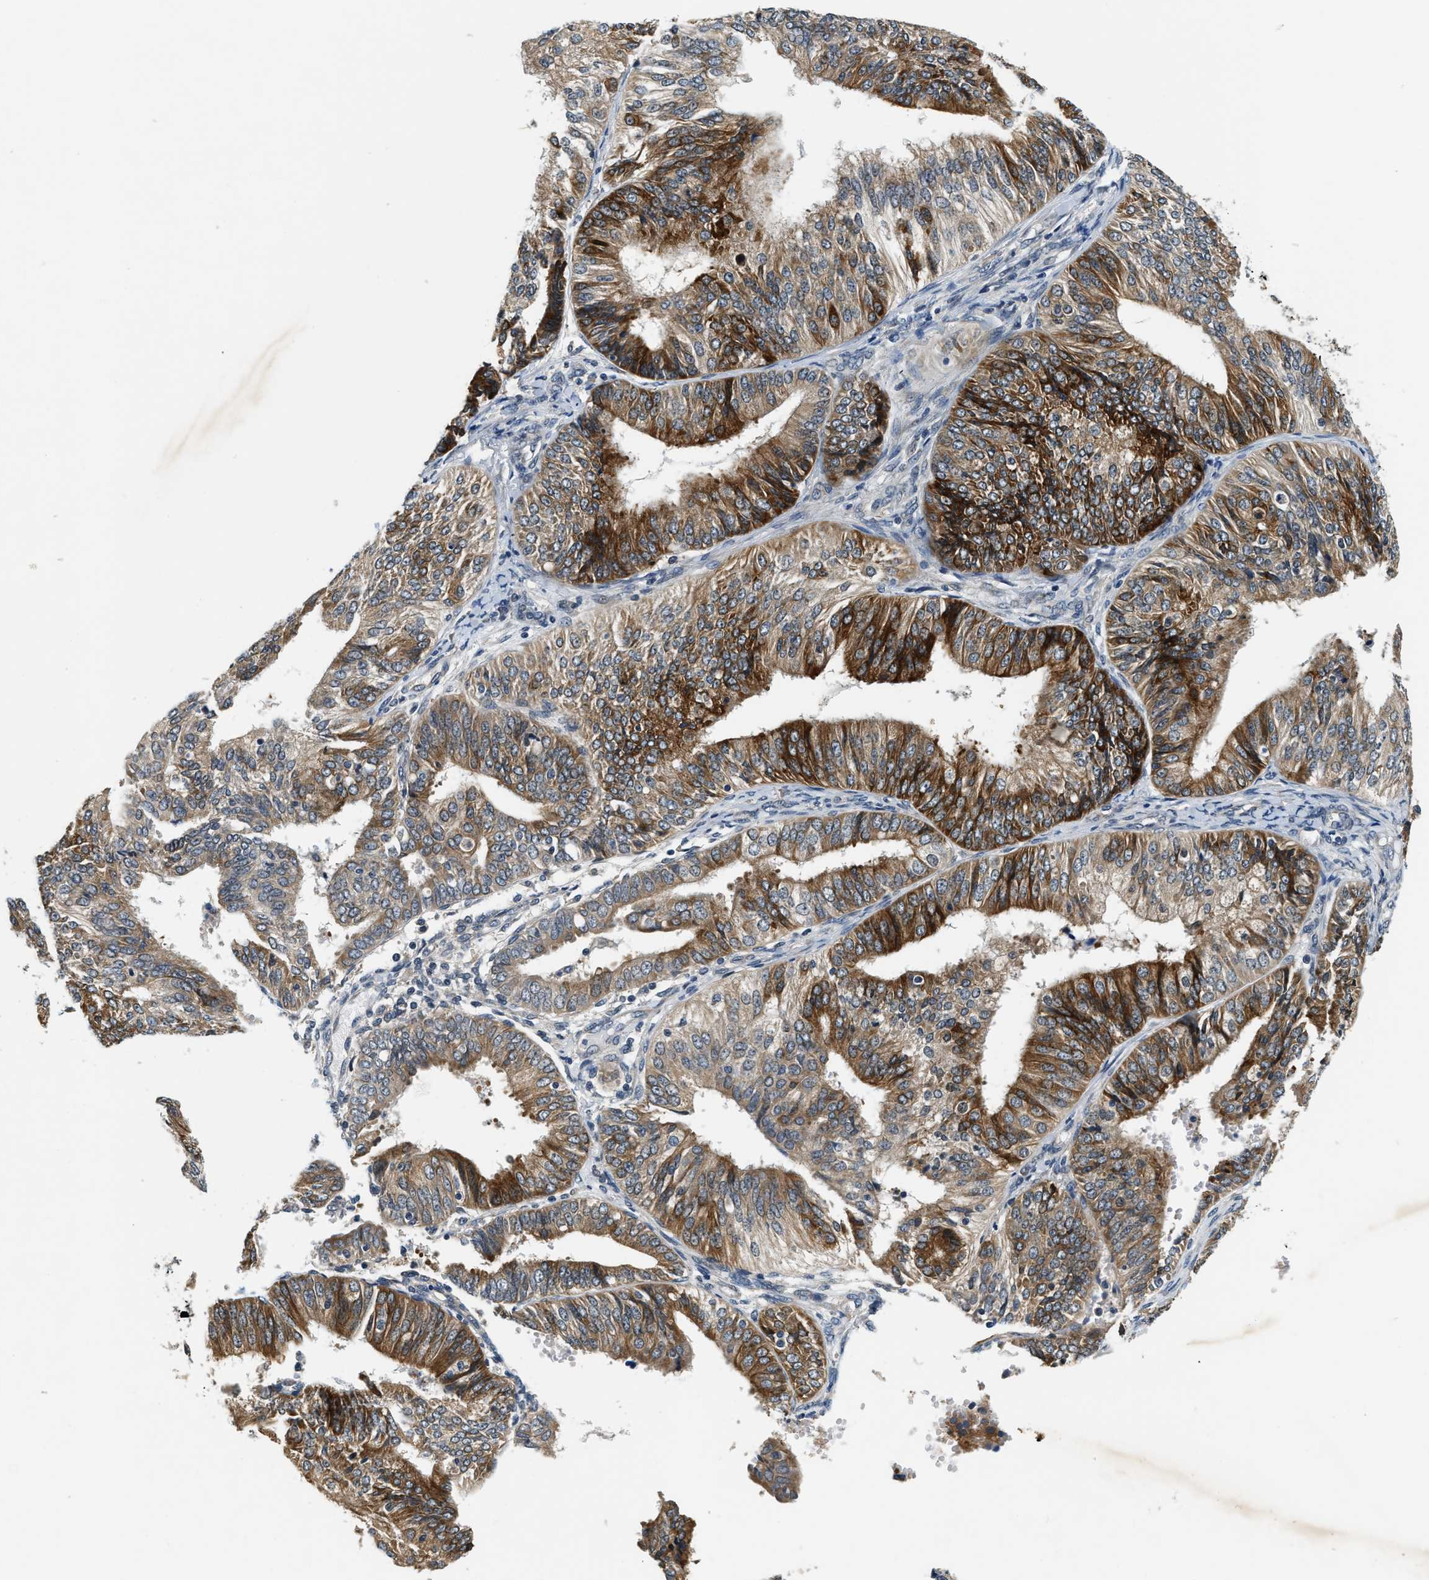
{"staining": {"intensity": "moderate", "quantity": ">75%", "location": "cytoplasmic/membranous"}, "tissue": "endometrial cancer", "cell_type": "Tumor cells", "image_type": "cancer", "snomed": [{"axis": "morphology", "description": "Adenocarcinoma, NOS"}, {"axis": "topography", "description": "Endometrium"}], "caption": "Protein staining of endometrial cancer tissue displays moderate cytoplasmic/membranous positivity in about >75% of tumor cells.", "gene": "YAE1", "patient": {"sex": "female", "age": 58}}